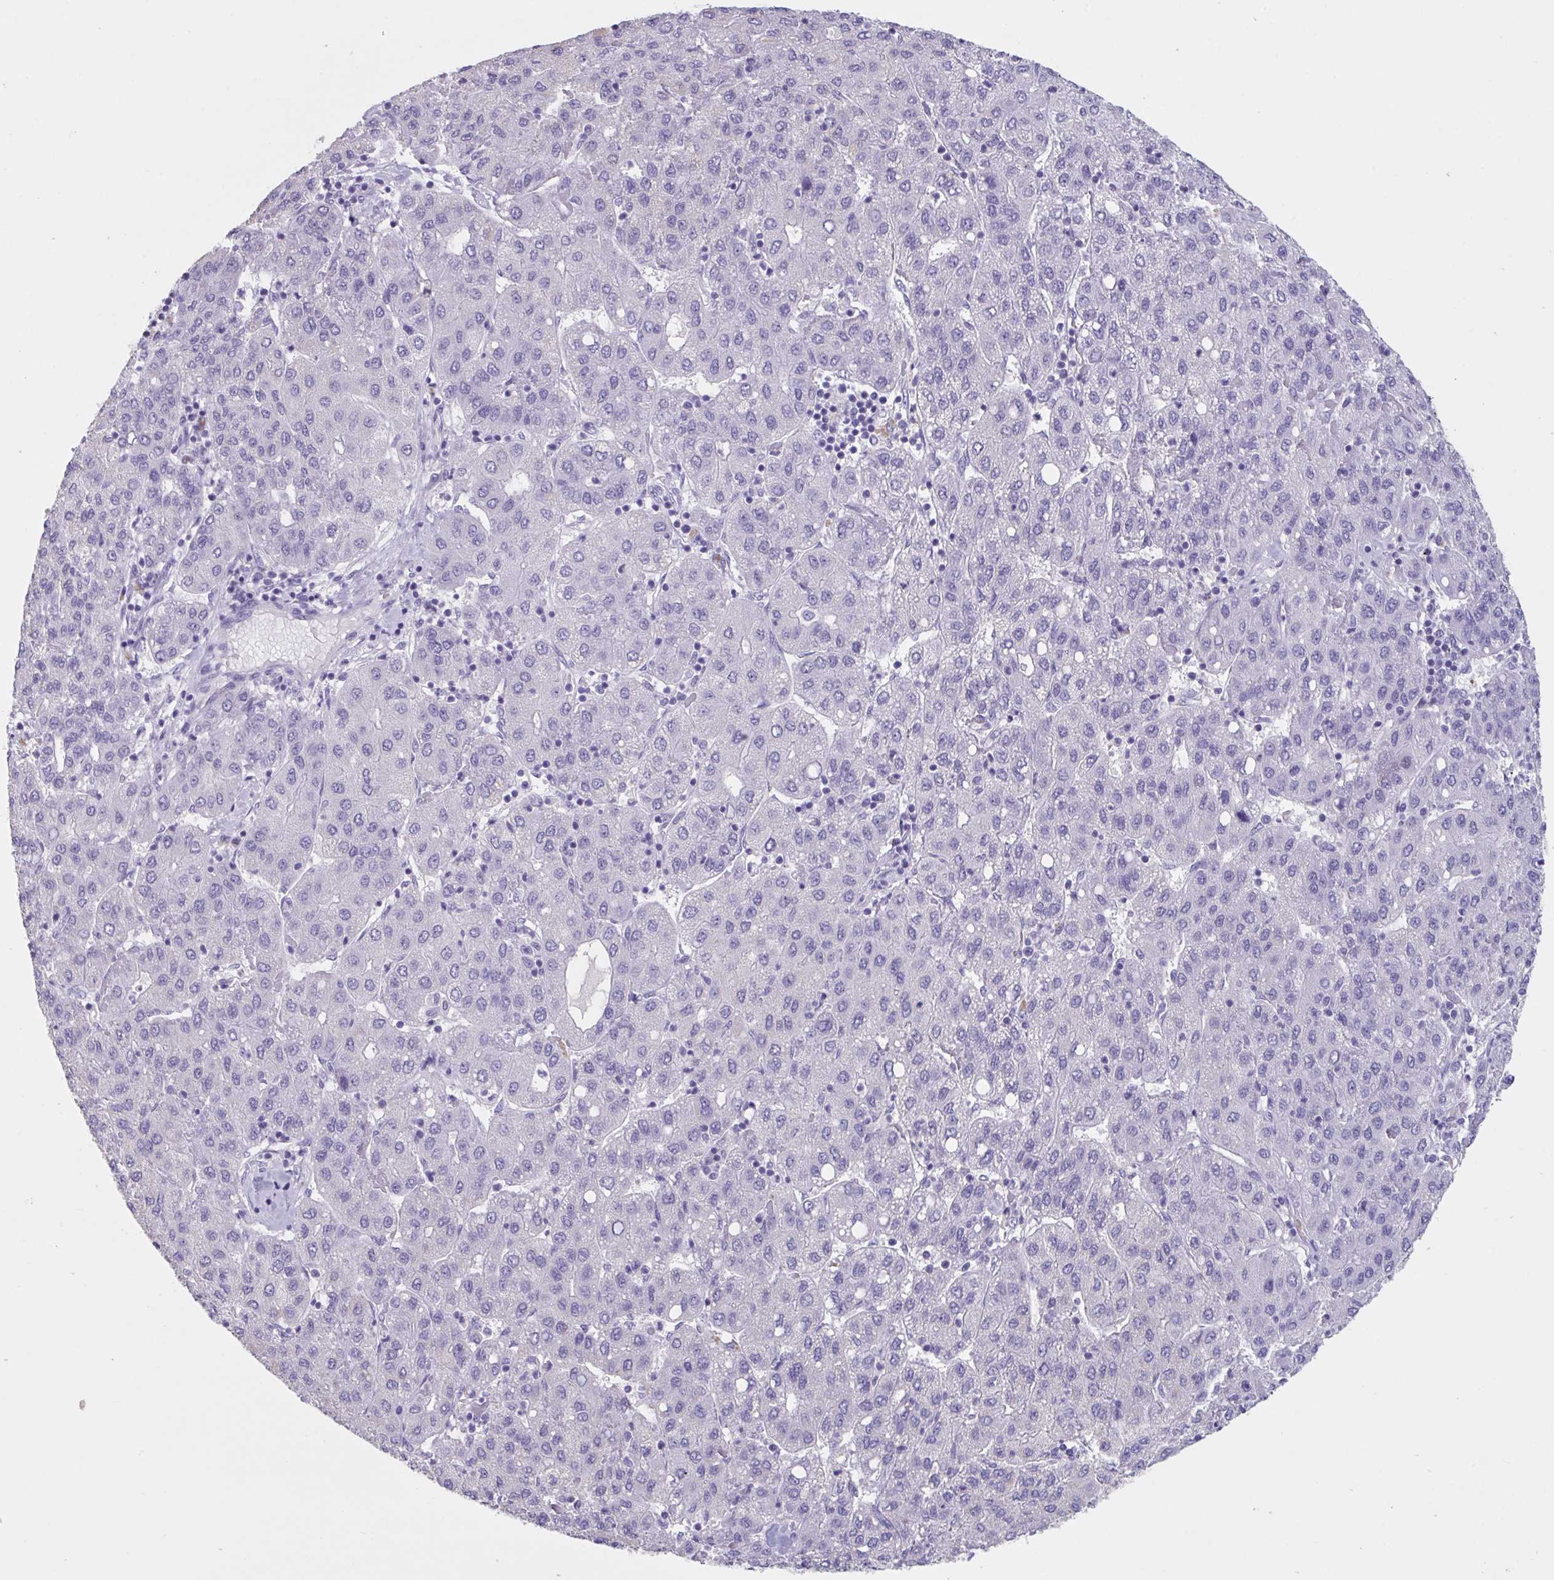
{"staining": {"intensity": "negative", "quantity": "none", "location": "none"}, "tissue": "liver cancer", "cell_type": "Tumor cells", "image_type": "cancer", "snomed": [{"axis": "morphology", "description": "Carcinoma, Hepatocellular, NOS"}, {"axis": "topography", "description": "Liver"}], "caption": "A micrograph of liver cancer (hepatocellular carcinoma) stained for a protein exhibits no brown staining in tumor cells.", "gene": "GPR162", "patient": {"sex": "male", "age": 65}}